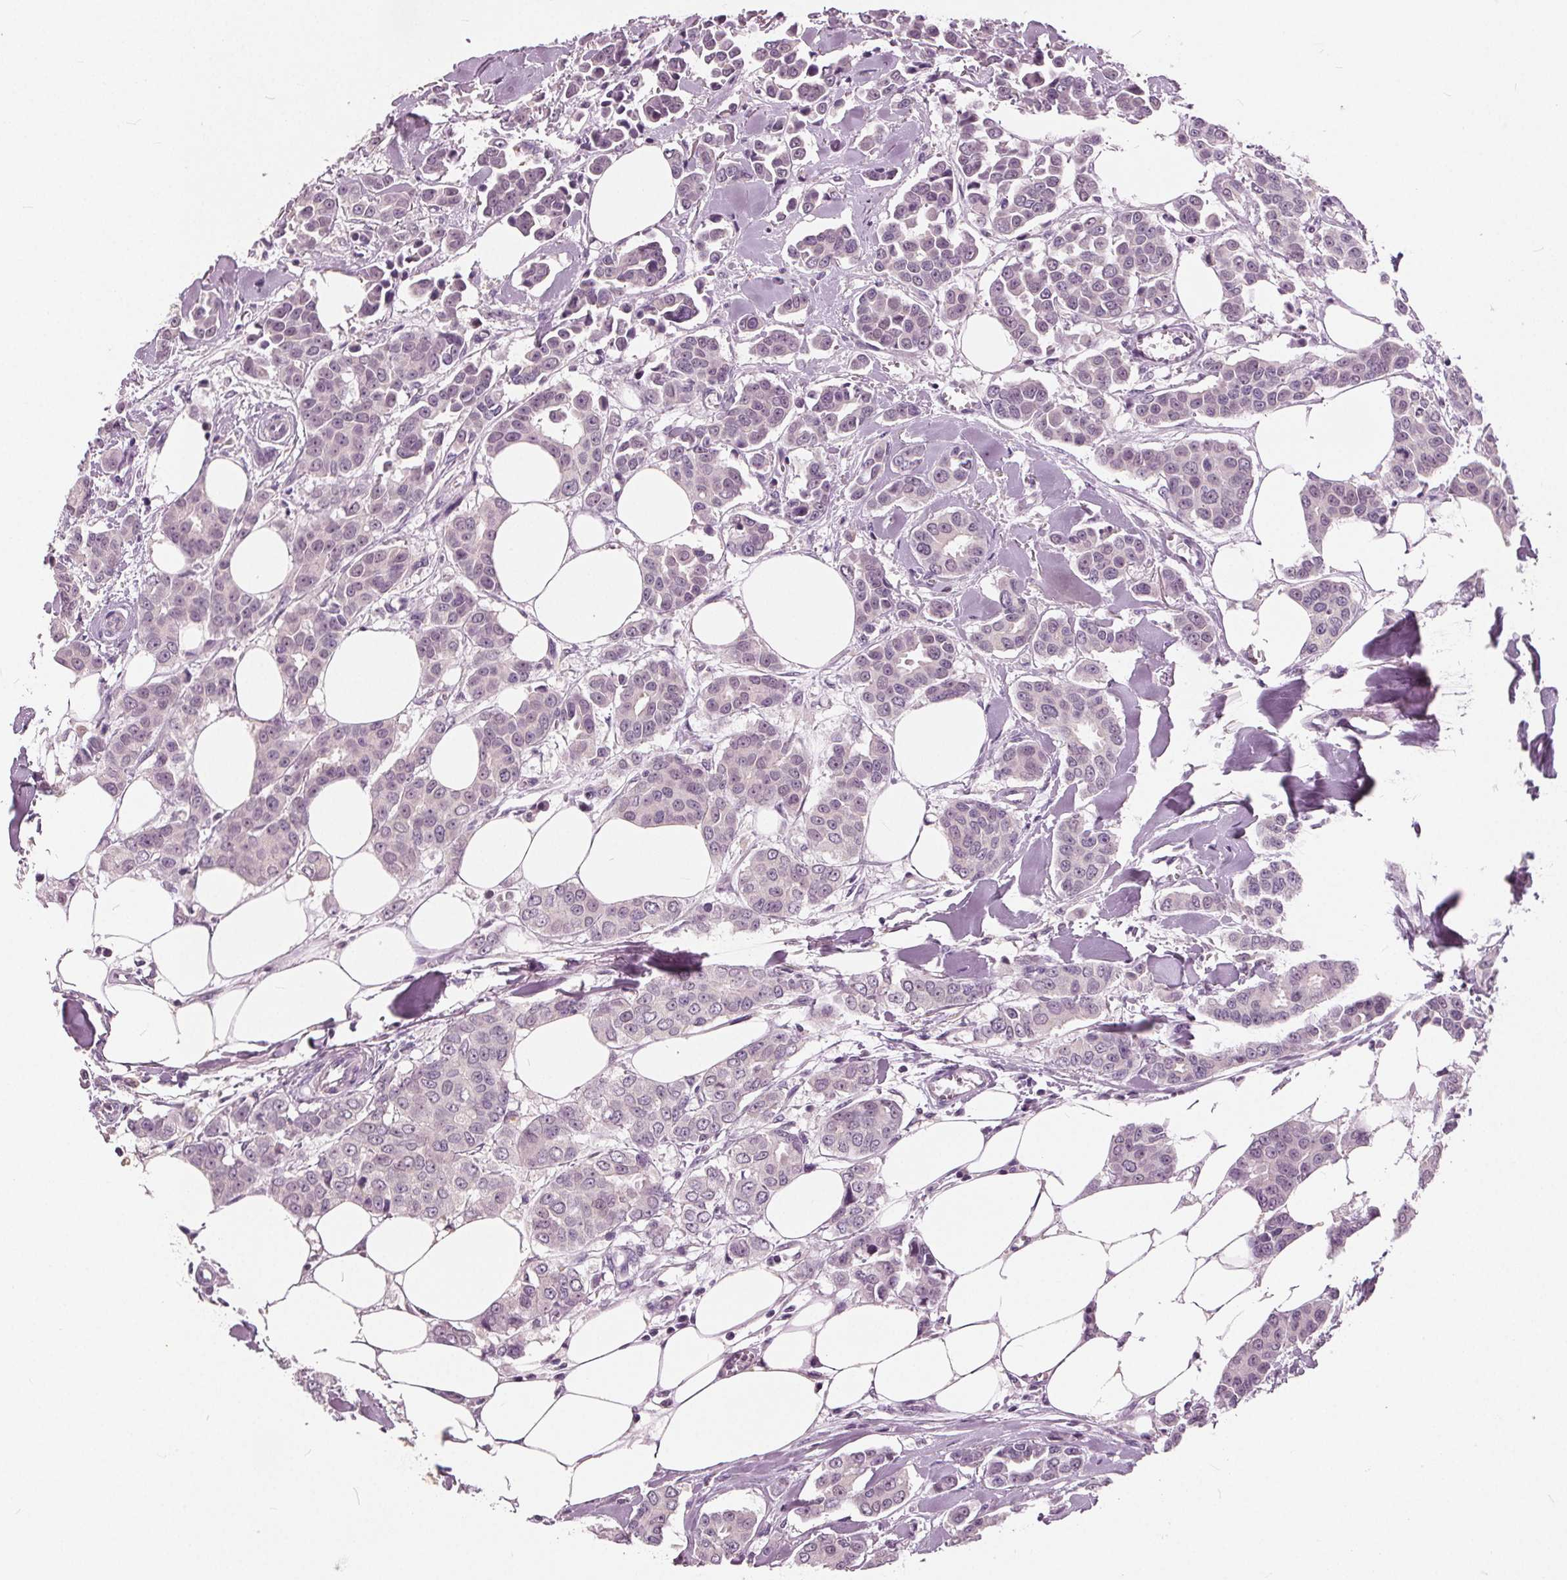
{"staining": {"intensity": "negative", "quantity": "none", "location": "none"}, "tissue": "breast cancer", "cell_type": "Tumor cells", "image_type": "cancer", "snomed": [{"axis": "morphology", "description": "Duct carcinoma"}, {"axis": "topography", "description": "Breast"}], "caption": "The image displays no staining of tumor cells in breast cancer.", "gene": "TKFC", "patient": {"sex": "female", "age": 94}}